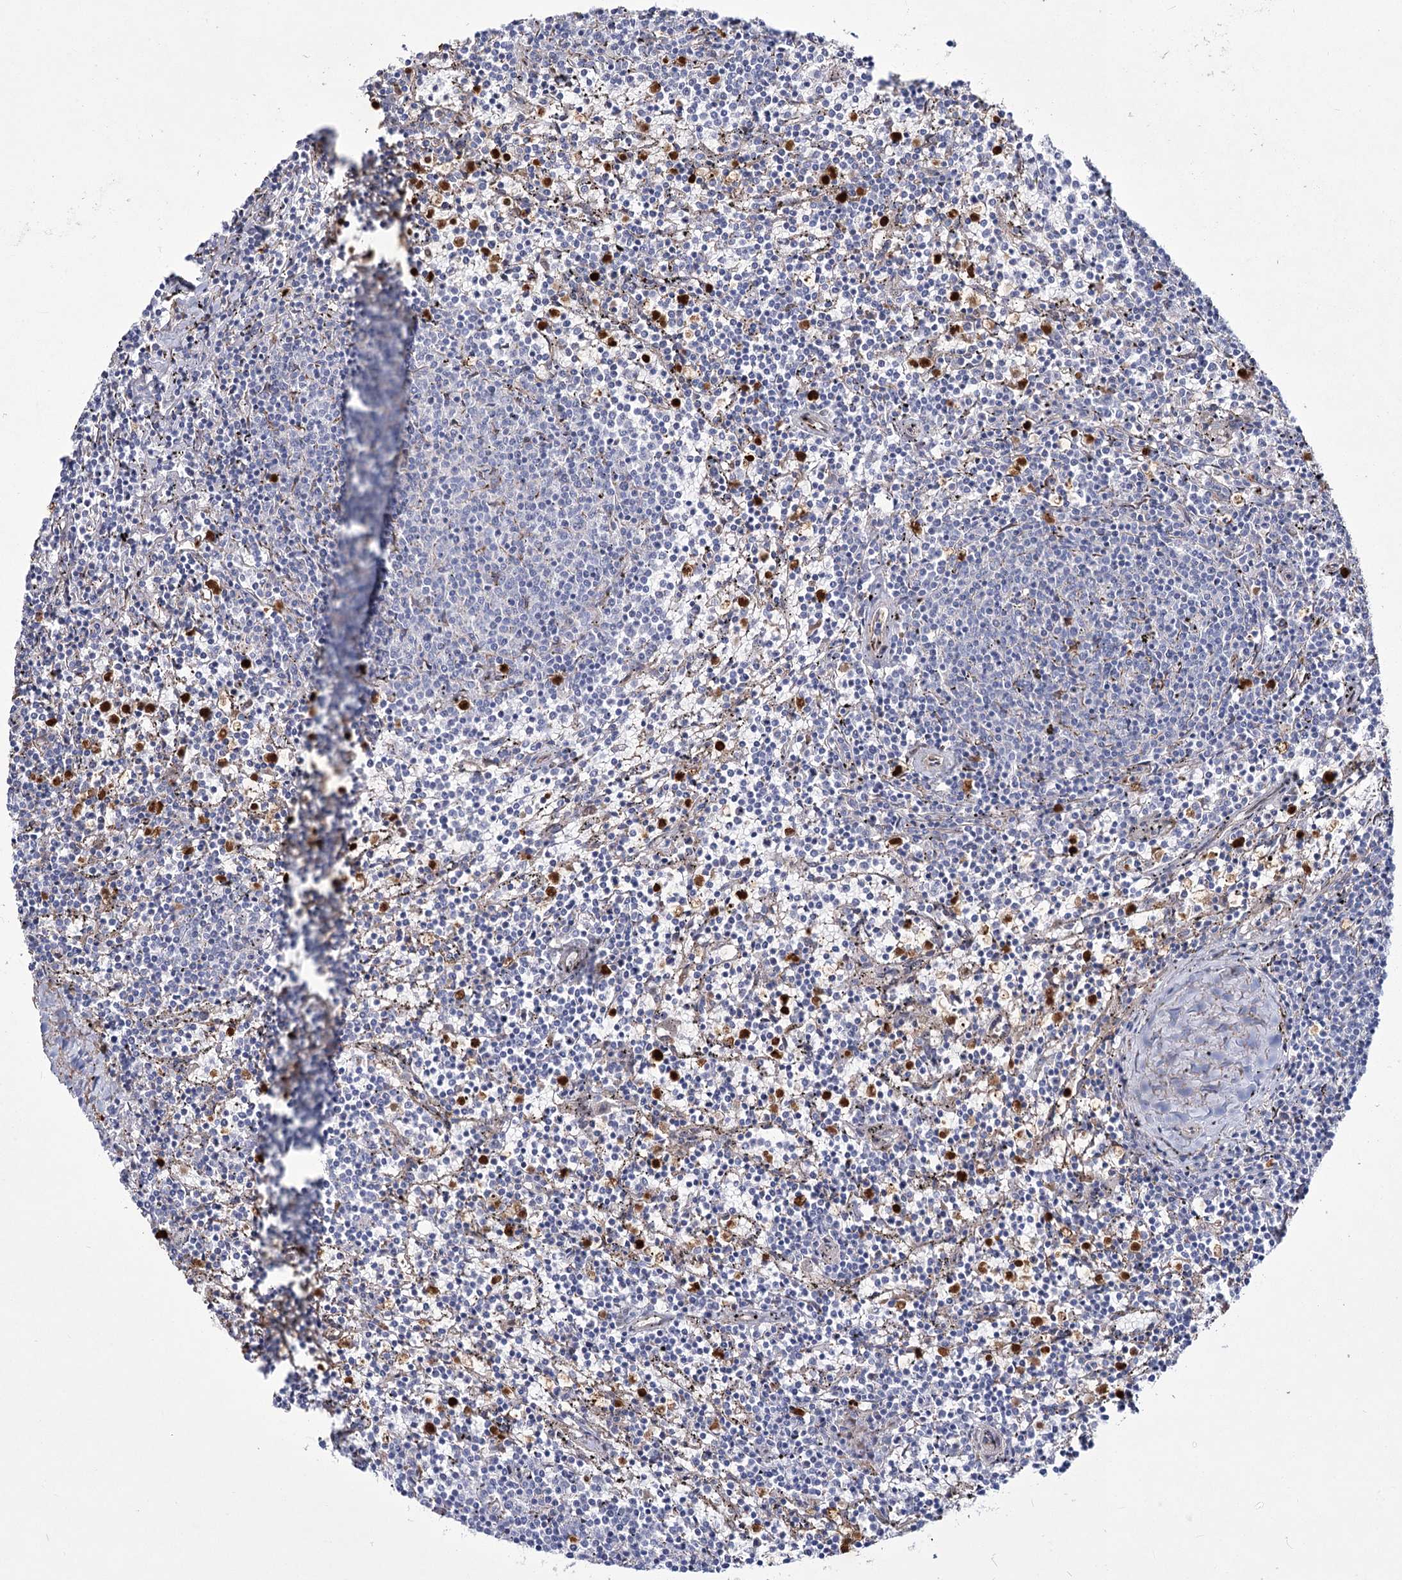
{"staining": {"intensity": "negative", "quantity": "none", "location": "none"}, "tissue": "lymphoma", "cell_type": "Tumor cells", "image_type": "cancer", "snomed": [{"axis": "morphology", "description": "Malignant lymphoma, non-Hodgkin's type, Low grade"}, {"axis": "topography", "description": "Spleen"}], "caption": "Histopathology image shows no significant protein positivity in tumor cells of lymphoma.", "gene": "ME3", "patient": {"sex": "female", "age": 50}}